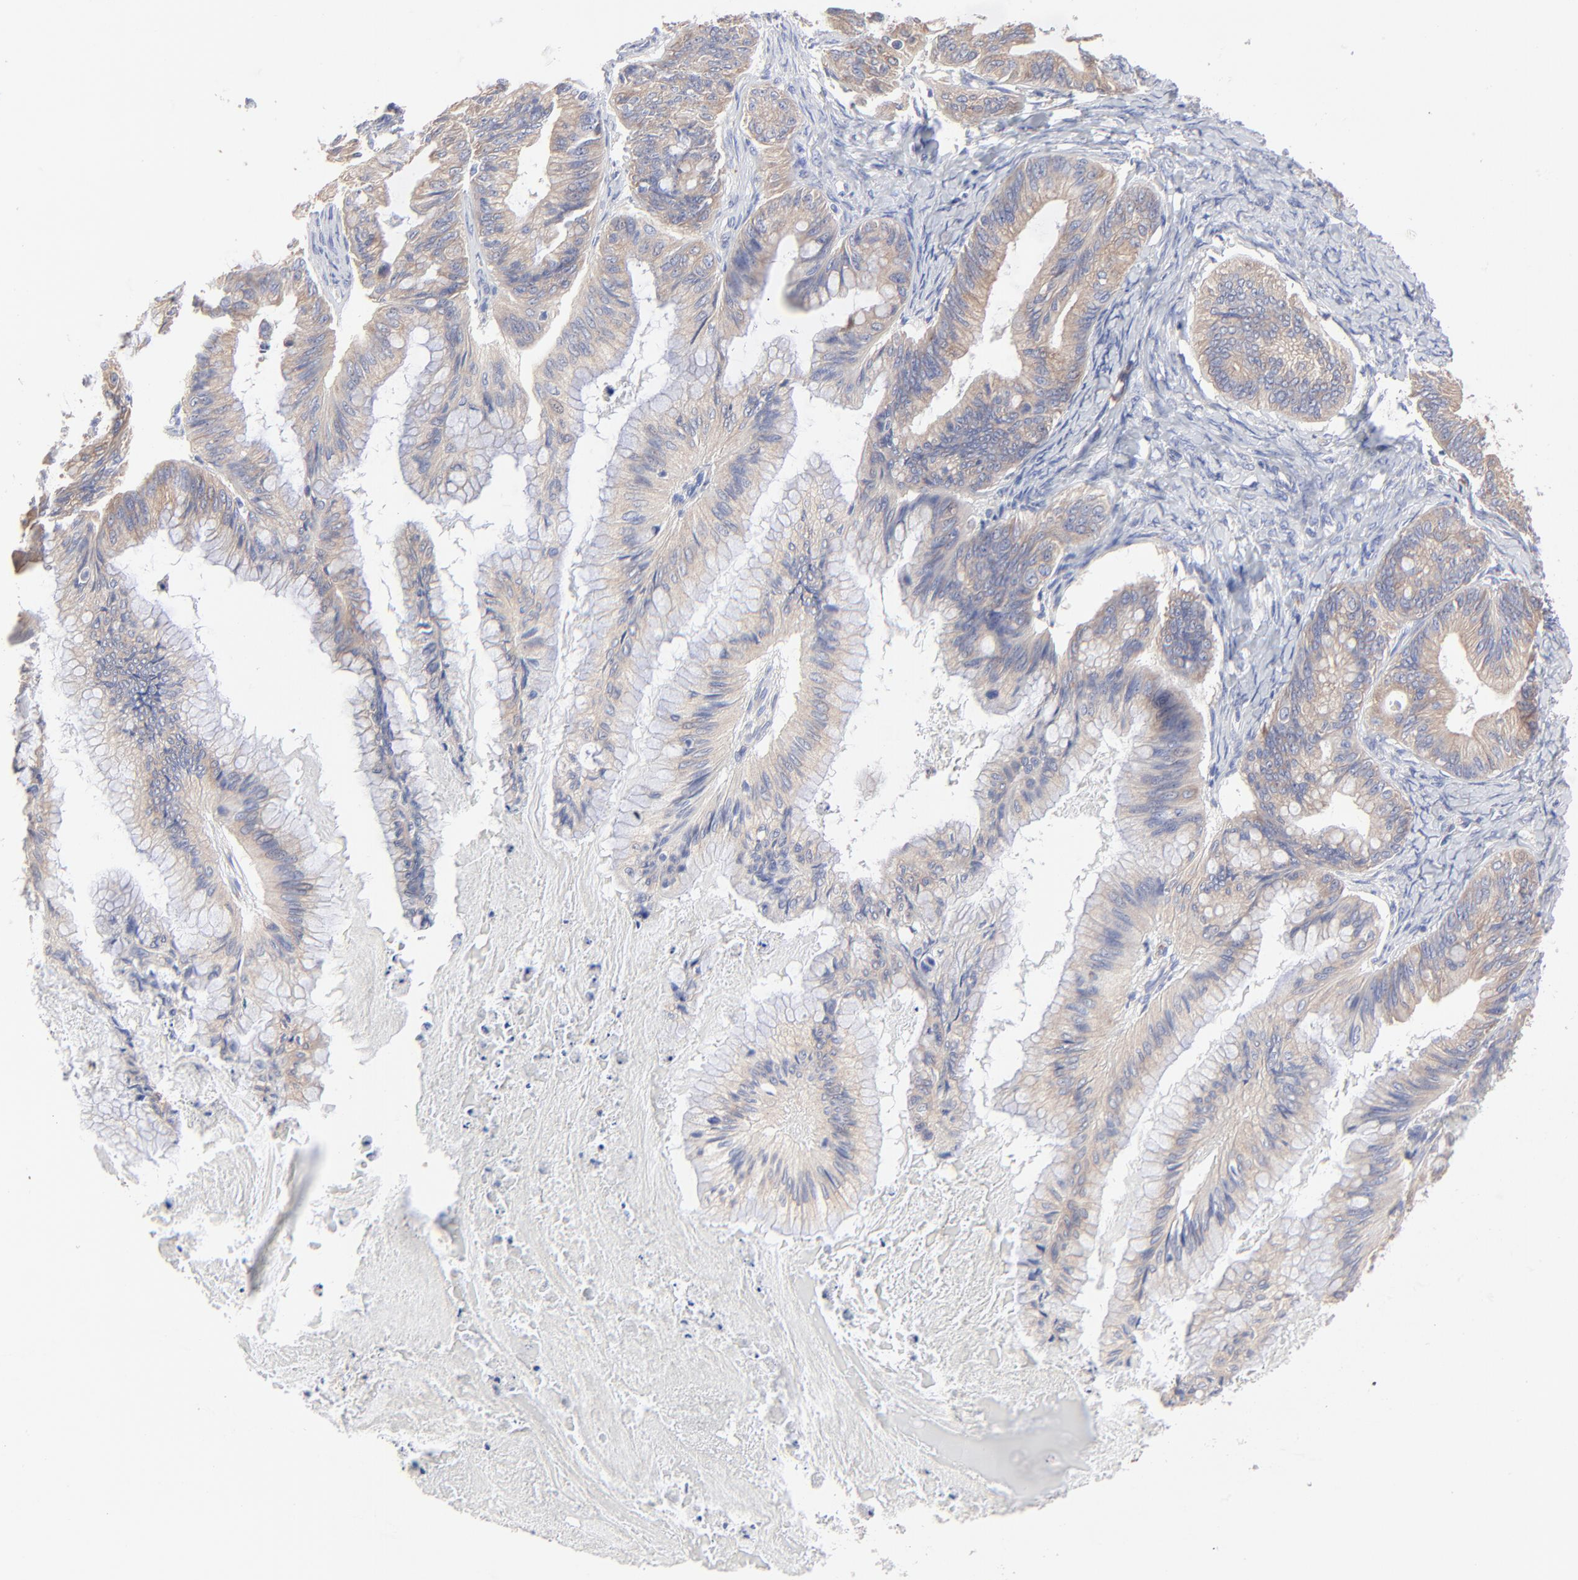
{"staining": {"intensity": "moderate", "quantity": ">75%", "location": "cytoplasmic/membranous"}, "tissue": "ovarian cancer", "cell_type": "Tumor cells", "image_type": "cancer", "snomed": [{"axis": "morphology", "description": "Cystadenocarcinoma, mucinous, NOS"}, {"axis": "topography", "description": "Ovary"}], "caption": "An image of human ovarian cancer stained for a protein shows moderate cytoplasmic/membranous brown staining in tumor cells.", "gene": "PPFIBP2", "patient": {"sex": "female", "age": 57}}